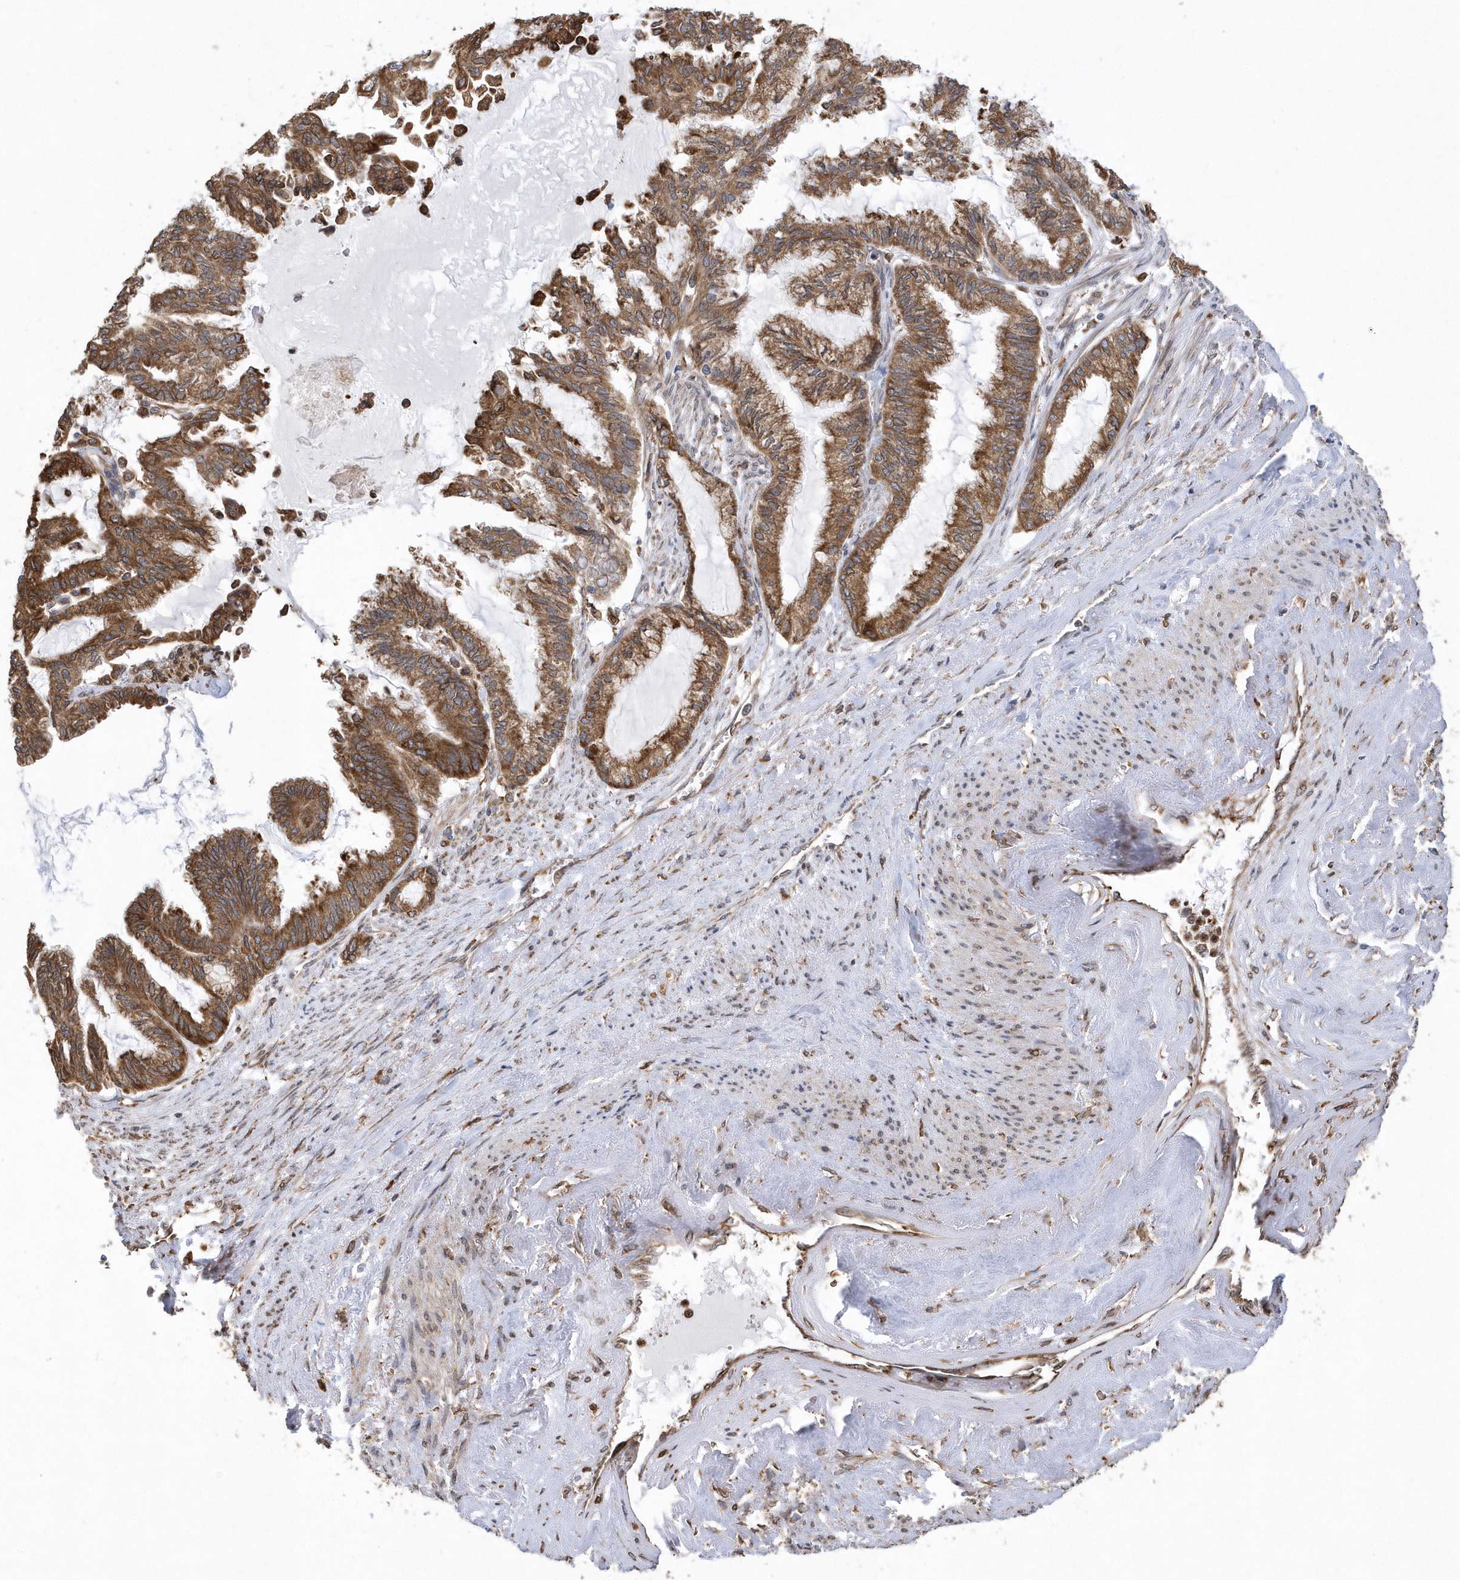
{"staining": {"intensity": "moderate", "quantity": ">75%", "location": "cytoplasmic/membranous"}, "tissue": "endometrial cancer", "cell_type": "Tumor cells", "image_type": "cancer", "snomed": [{"axis": "morphology", "description": "Adenocarcinoma, NOS"}, {"axis": "topography", "description": "Endometrium"}], "caption": "Immunohistochemical staining of endometrial cancer (adenocarcinoma) shows moderate cytoplasmic/membranous protein staining in about >75% of tumor cells.", "gene": "VAMP7", "patient": {"sex": "female", "age": 86}}